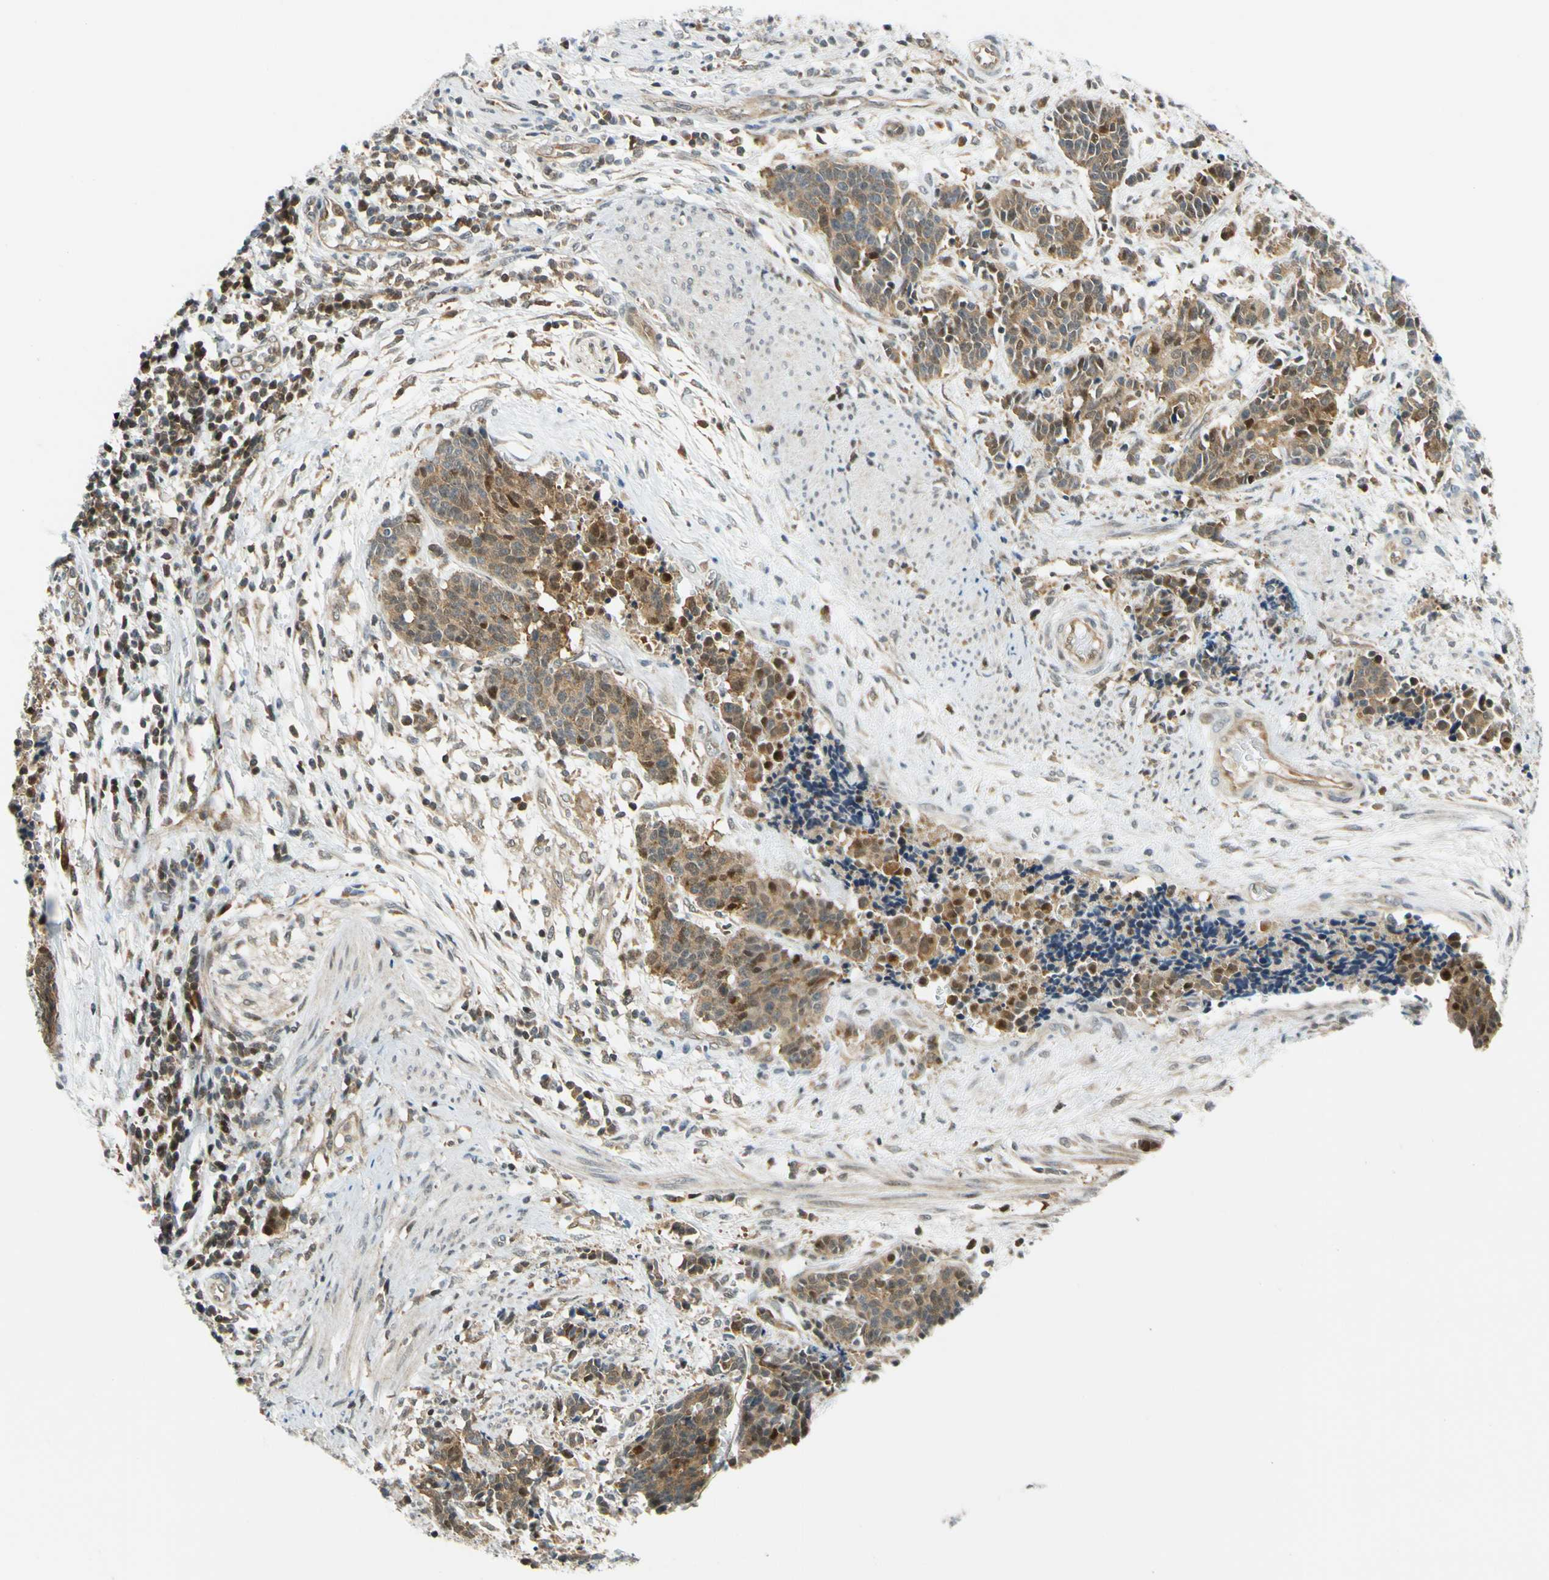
{"staining": {"intensity": "moderate", "quantity": ">75%", "location": "cytoplasmic/membranous,nuclear"}, "tissue": "cervical cancer", "cell_type": "Tumor cells", "image_type": "cancer", "snomed": [{"axis": "morphology", "description": "Squamous cell carcinoma, NOS"}, {"axis": "topography", "description": "Cervix"}], "caption": "Protein expression analysis of human cervical cancer (squamous cell carcinoma) reveals moderate cytoplasmic/membranous and nuclear staining in approximately >75% of tumor cells.", "gene": "MAPK9", "patient": {"sex": "female", "age": 35}}